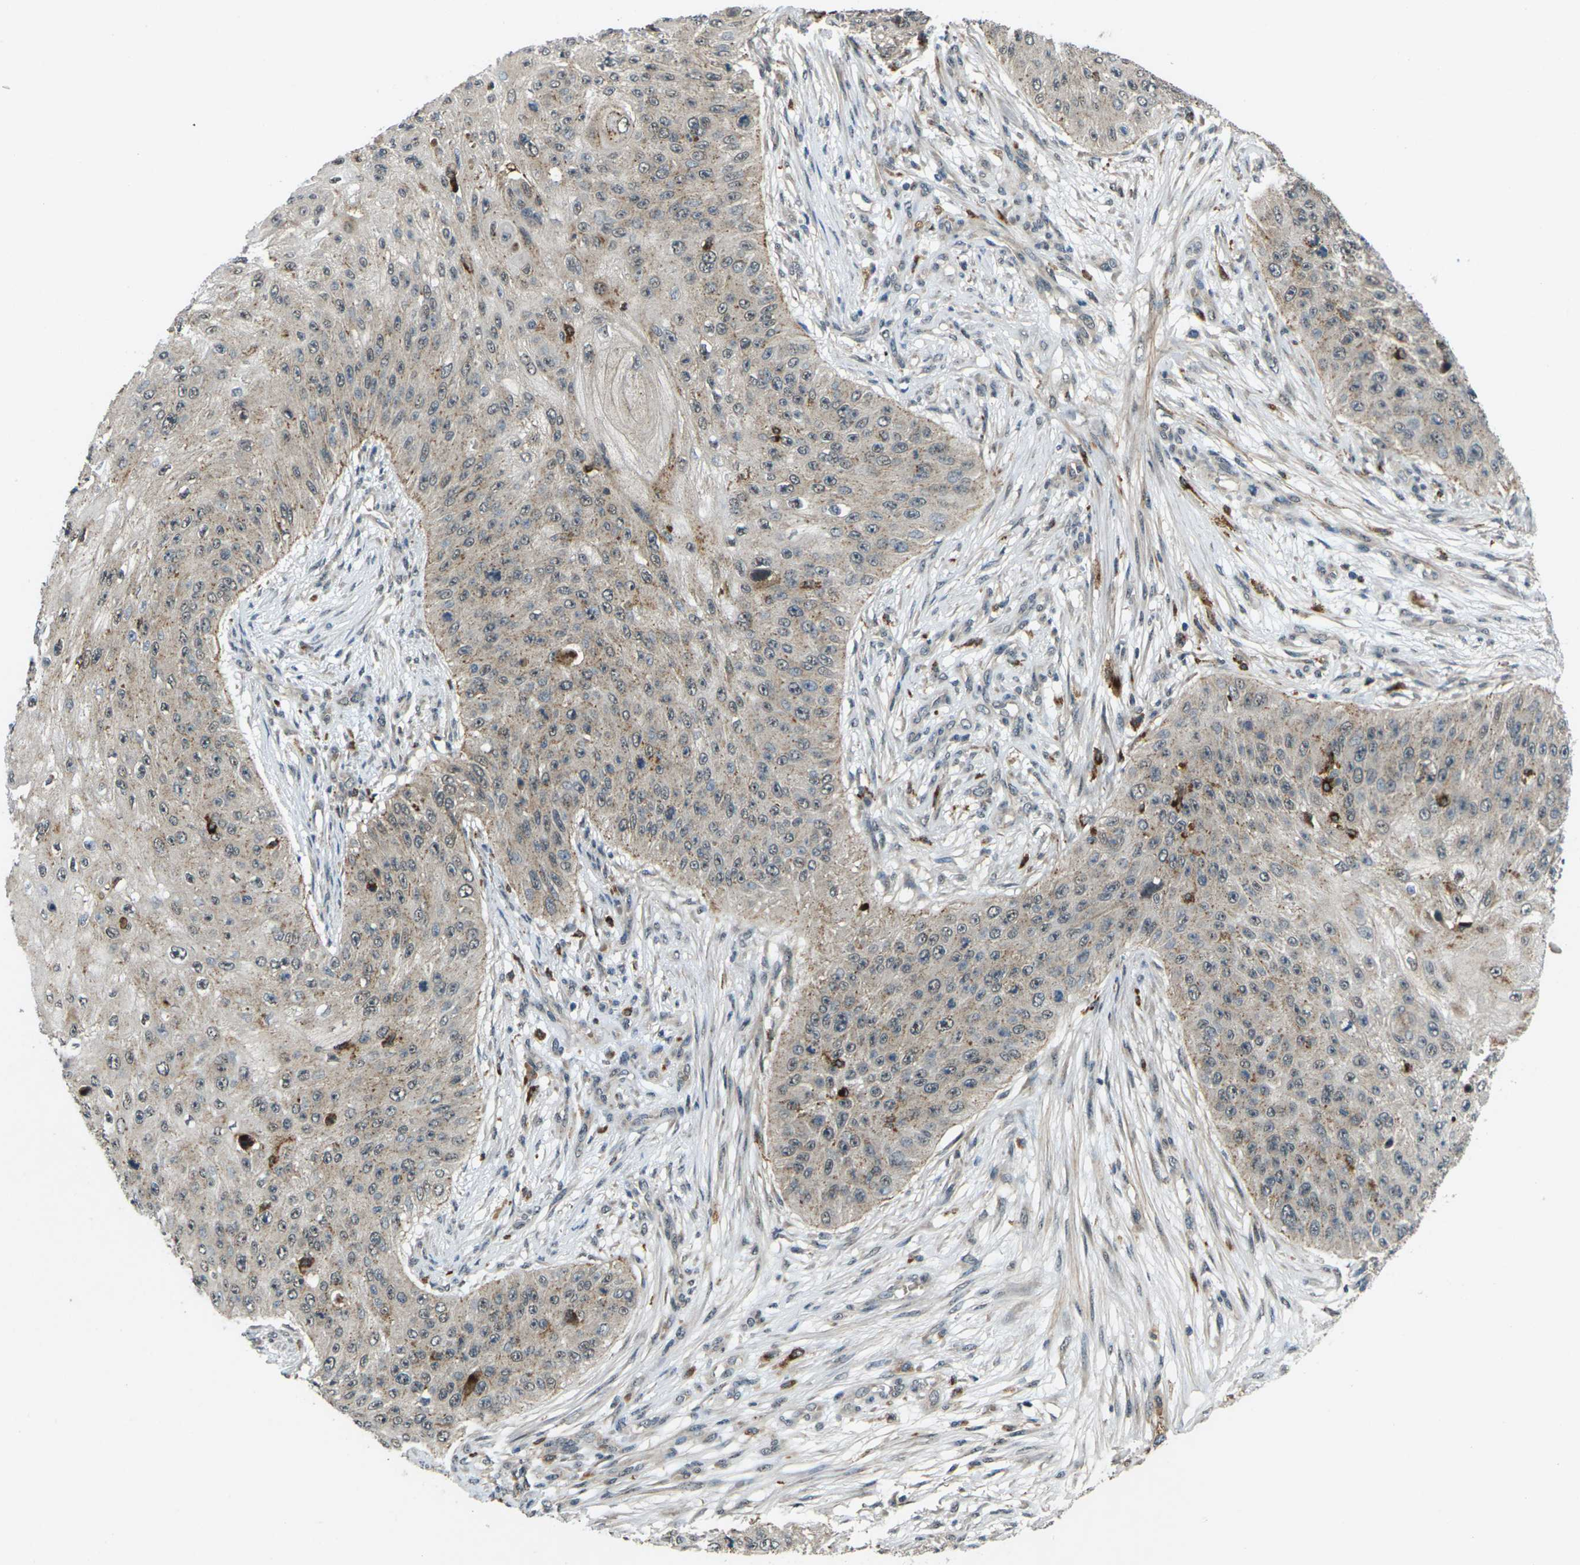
{"staining": {"intensity": "weak", "quantity": ">75%", "location": "cytoplasmic/membranous"}, "tissue": "skin cancer", "cell_type": "Tumor cells", "image_type": "cancer", "snomed": [{"axis": "morphology", "description": "Squamous cell carcinoma, NOS"}, {"axis": "topography", "description": "Skin"}], "caption": "Immunohistochemistry (IHC) staining of squamous cell carcinoma (skin), which reveals low levels of weak cytoplasmic/membranous staining in about >75% of tumor cells indicating weak cytoplasmic/membranous protein staining. The staining was performed using DAB (brown) for protein detection and nuclei were counterstained in hematoxylin (blue).", "gene": "SLC31A2", "patient": {"sex": "female", "age": 80}}